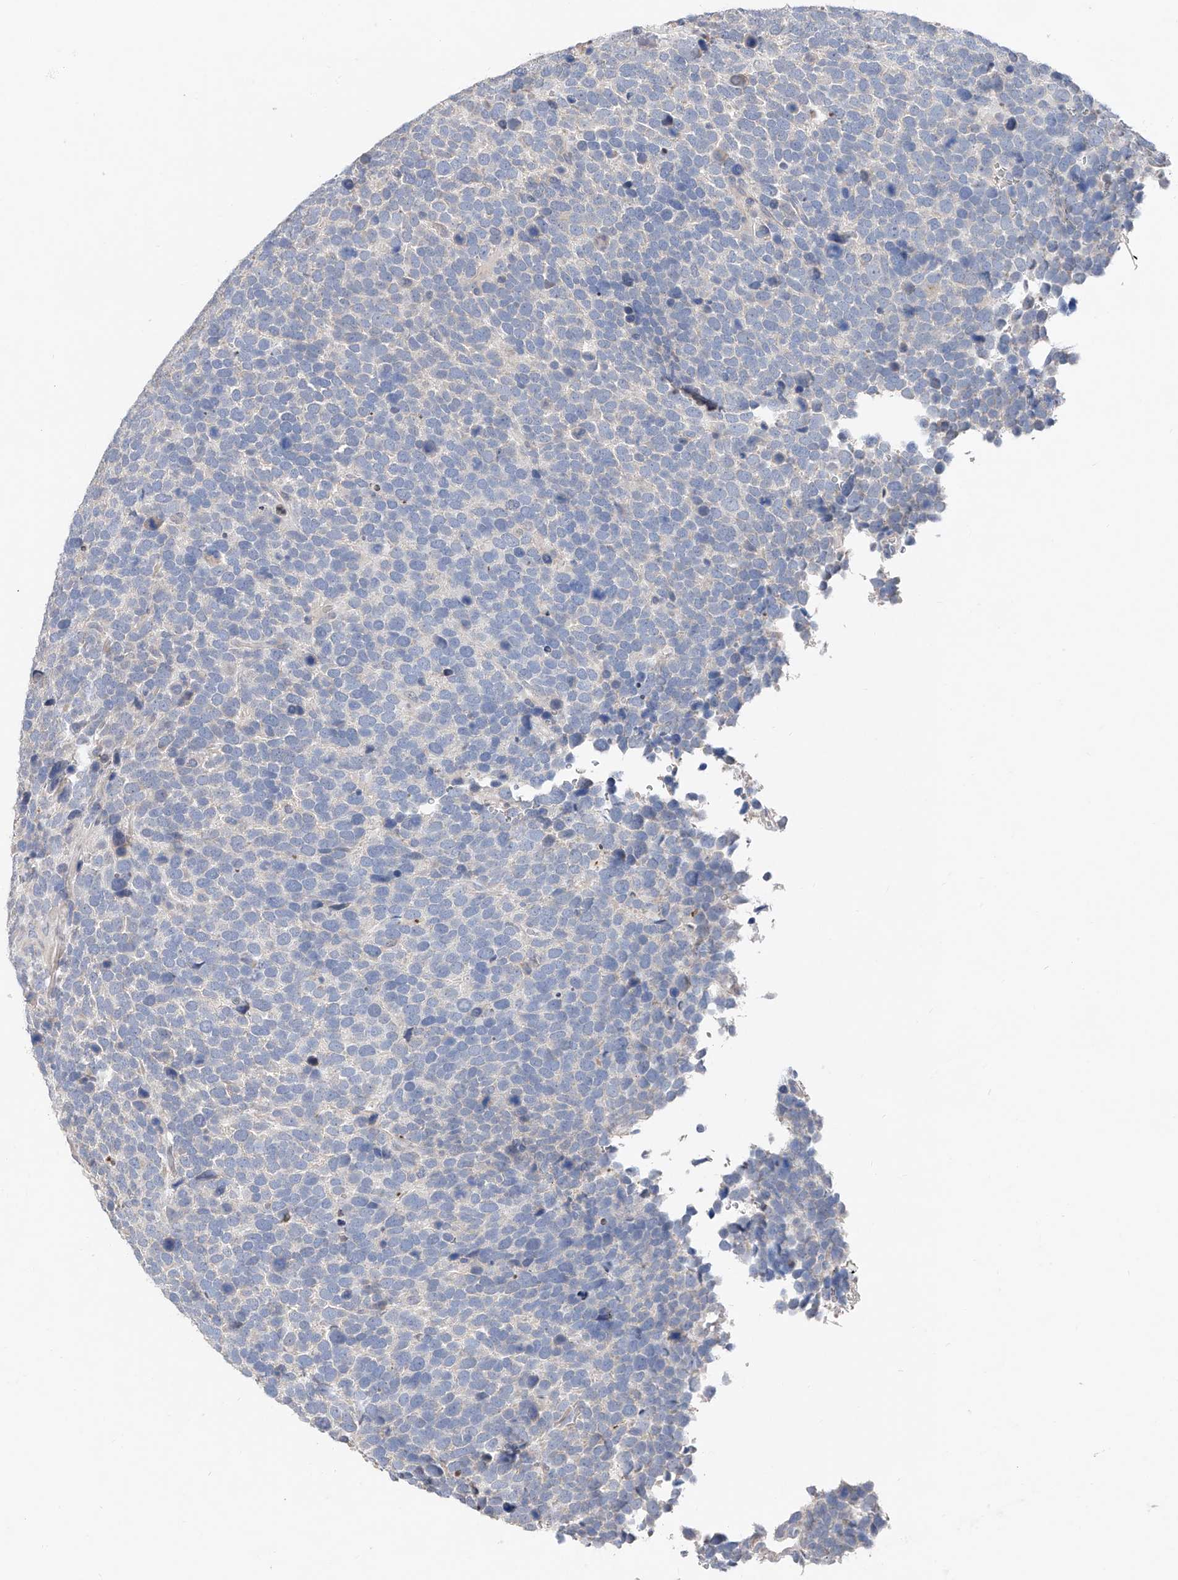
{"staining": {"intensity": "negative", "quantity": "none", "location": "none"}, "tissue": "urothelial cancer", "cell_type": "Tumor cells", "image_type": "cancer", "snomed": [{"axis": "morphology", "description": "Urothelial carcinoma, High grade"}, {"axis": "topography", "description": "Urinary bladder"}], "caption": "High magnification brightfield microscopy of urothelial cancer stained with DAB (brown) and counterstained with hematoxylin (blue): tumor cells show no significant staining.", "gene": "FUCA2", "patient": {"sex": "female", "age": 82}}